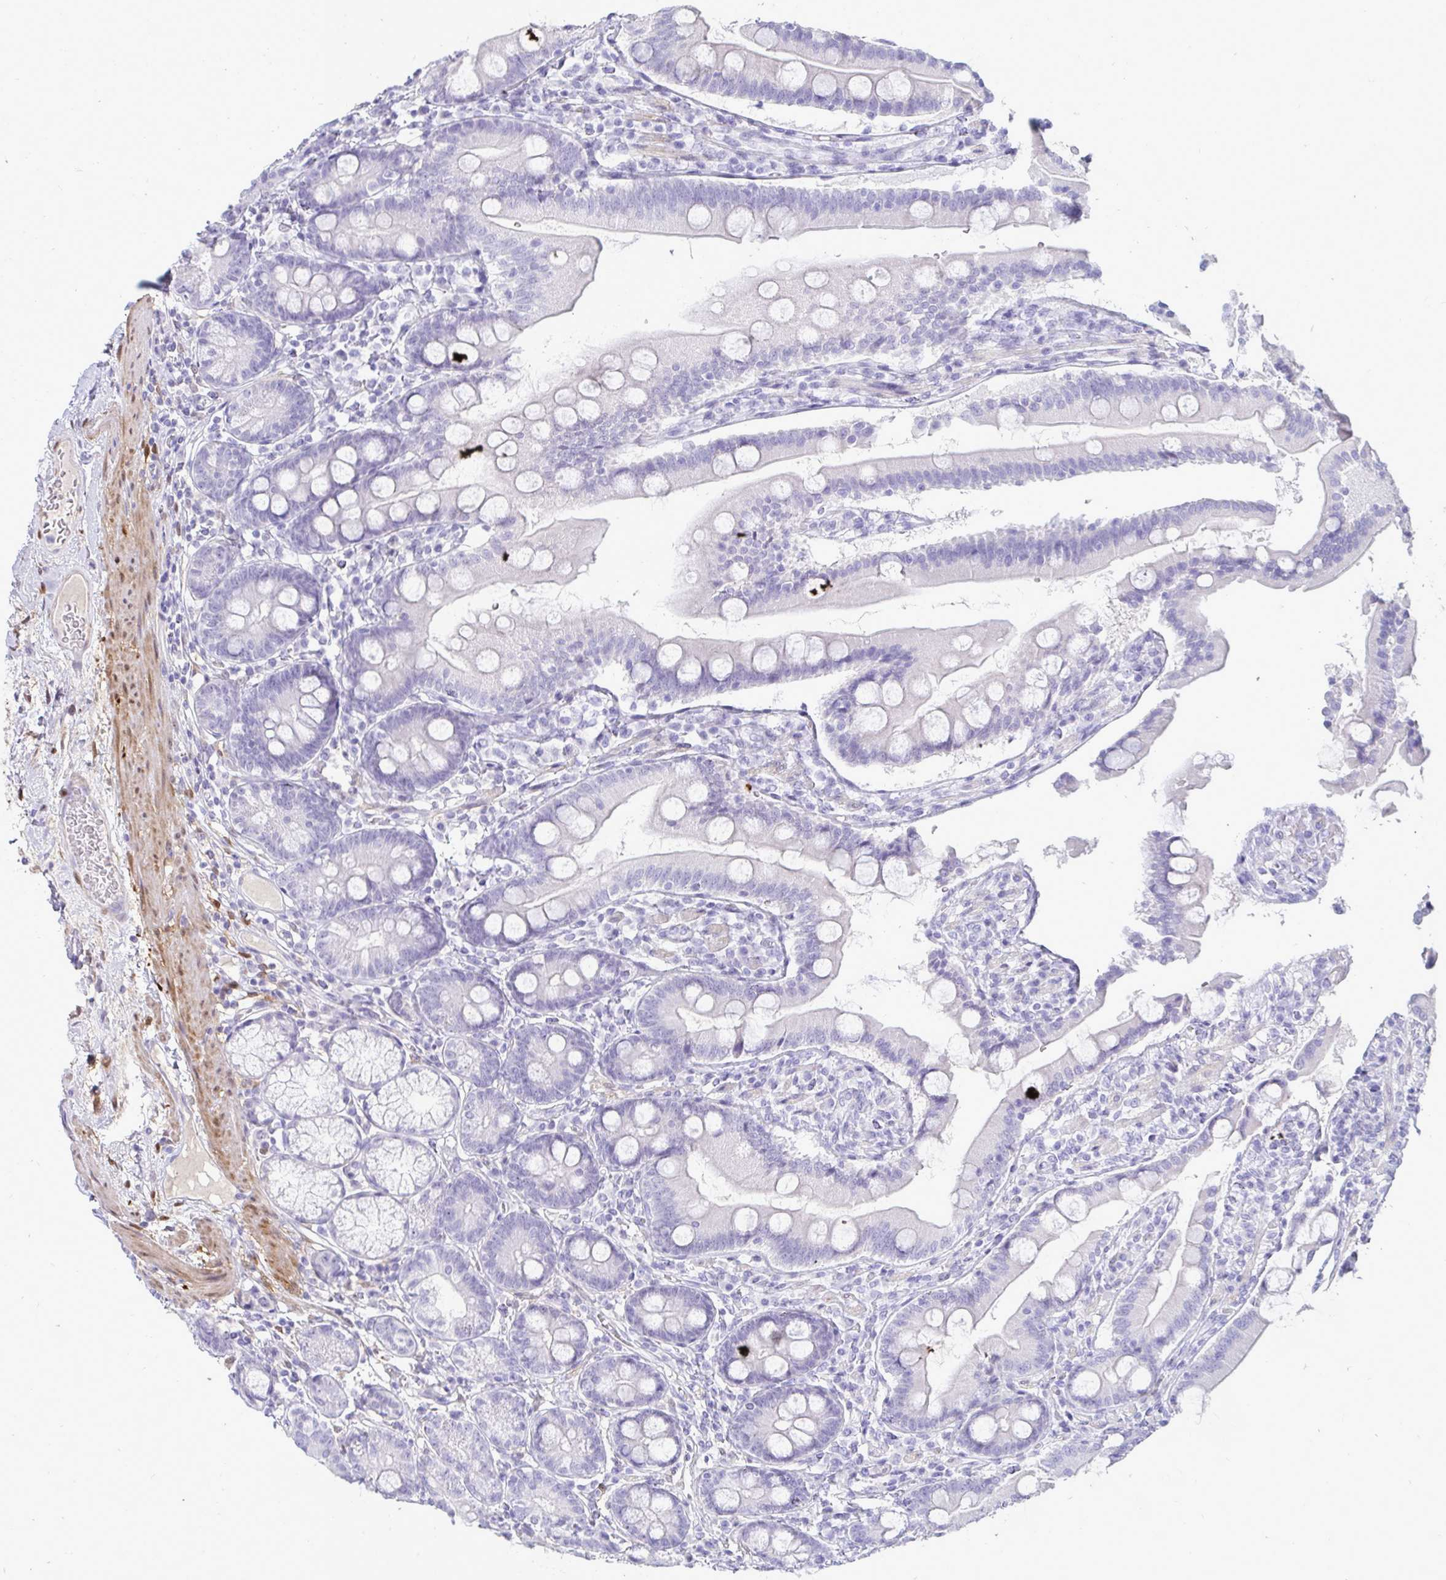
{"staining": {"intensity": "negative", "quantity": "none", "location": "none"}, "tissue": "duodenum", "cell_type": "Glandular cells", "image_type": "normal", "snomed": [{"axis": "morphology", "description": "Normal tissue, NOS"}, {"axis": "topography", "description": "Duodenum"}], "caption": "High power microscopy image of an immunohistochemistry histopathology image of unremarkable duodenum, revealing no significant staining in glandular cells.", "gene": "HSPB6", "patient": {"sex": "female", "age": 67}}